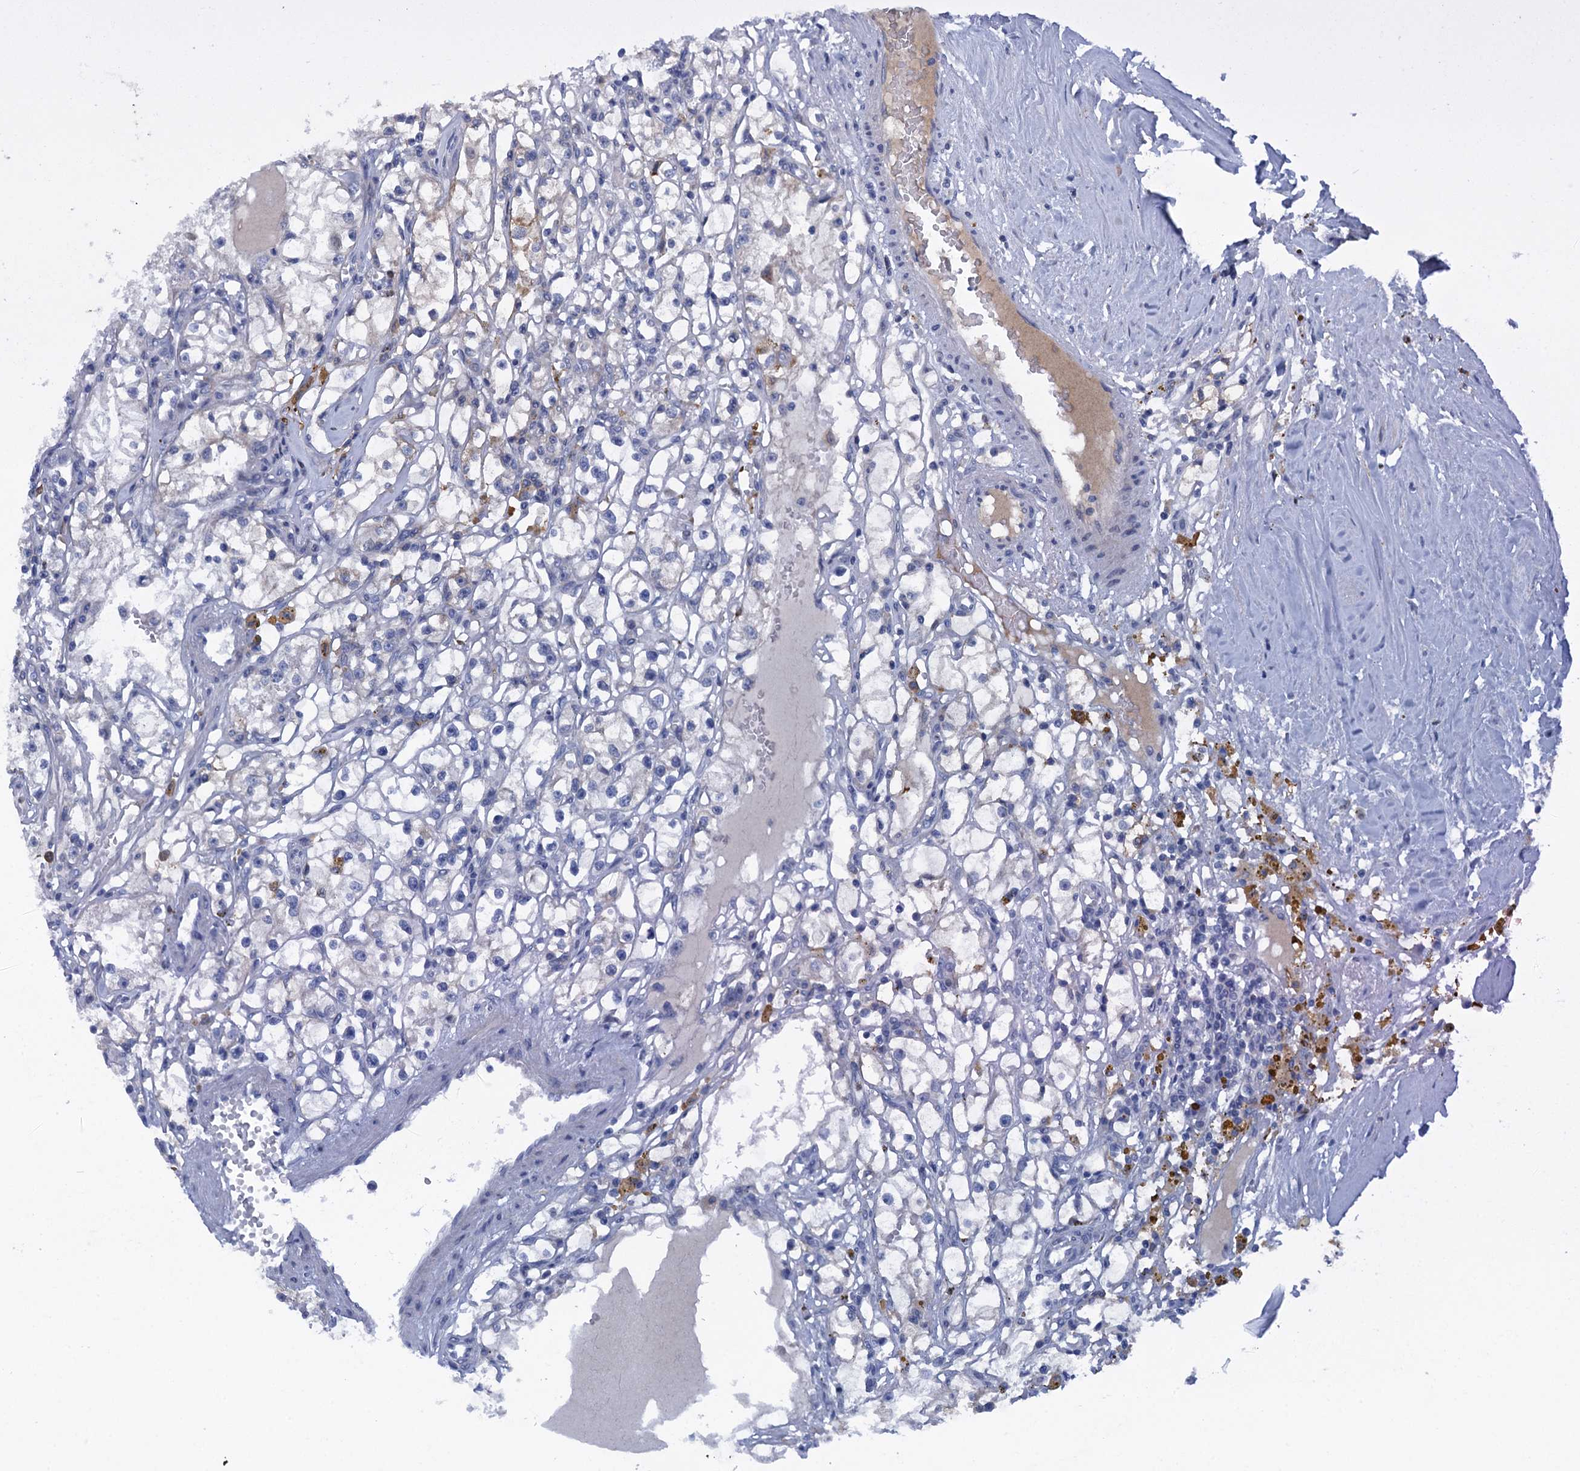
{"staining": {"intensity": "negative", "quantity": "none", "location": "none"}, "tissue": "renal cancer", "cell_type": "Tumor cells", "image_type": "cancer", "snomed": [{"axis": "morphology", "description": "Adenocarcinoma, NOS"}, {"axis": "topography", "description": "Kidney"}], "caption": "High magnification brightfield microscopy of renal cancer stained with DAB (brown) and counterstained with hematoxylin (blue): tumor cells show no significant expression. (Immunohistochemistry, brightfield microscopy, high magnification).", "gene": "SCEL", "patient": {"sex": "male", "age": 56}}